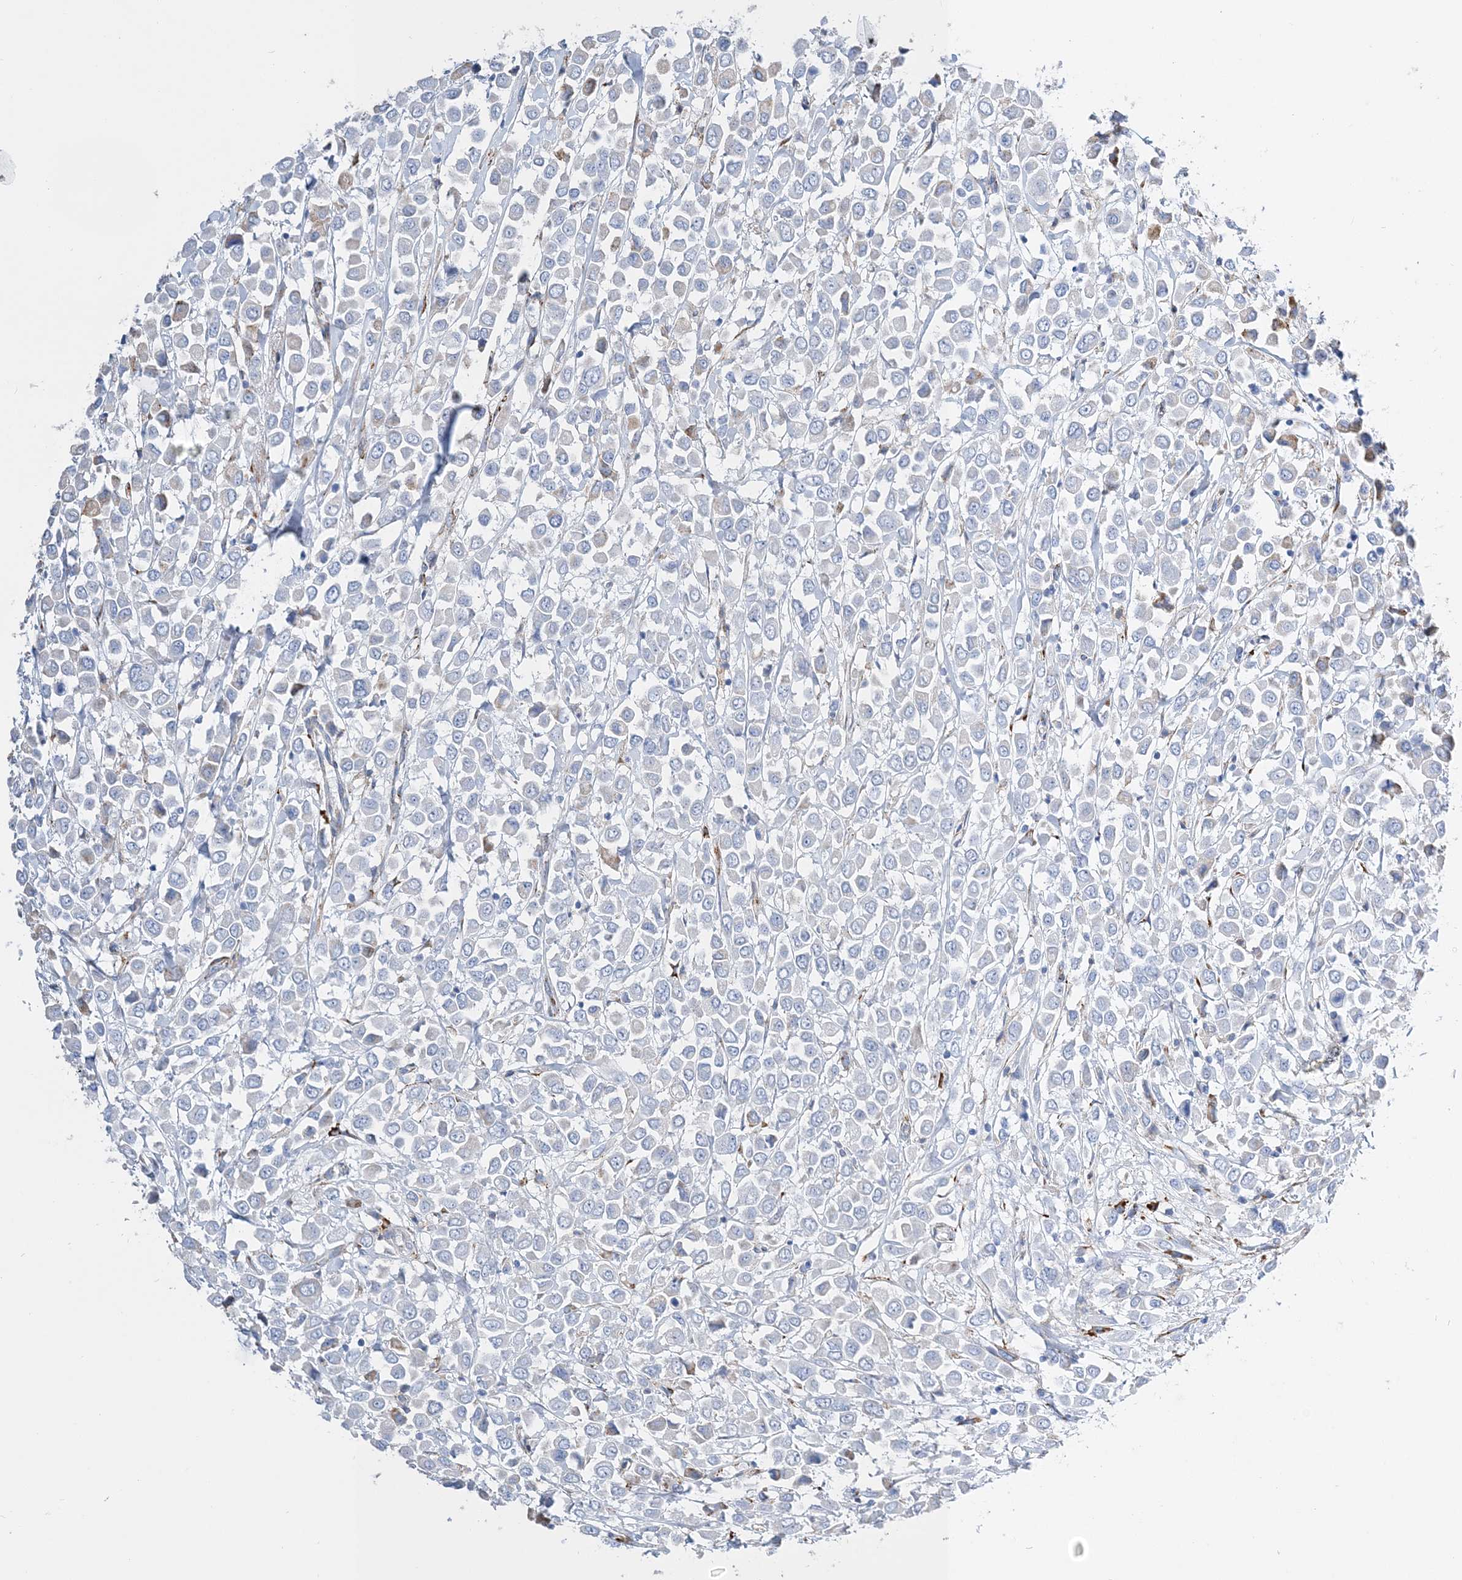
{"staining": {"intensity": "moderate", "quantity": "<25%", "location": "cytoplasmic/membranous"}, "tissue": "breast cancer", "cell_type": "Tumor cells", "image_type": "cancer", "snomed": [{"axis": "morphology", "description": "Duct carcinoma"}, {"axis": "topography", "description": "Breast"}], "caption": "Breast infiltrating ductal carcinoma stained with a brown dye displays moderate cytoplasmic/membranous positive staining in approximately <25% of tumor cells.", "gene": "TSPYL6", "patient": {"sex": "female", "age": 61}}